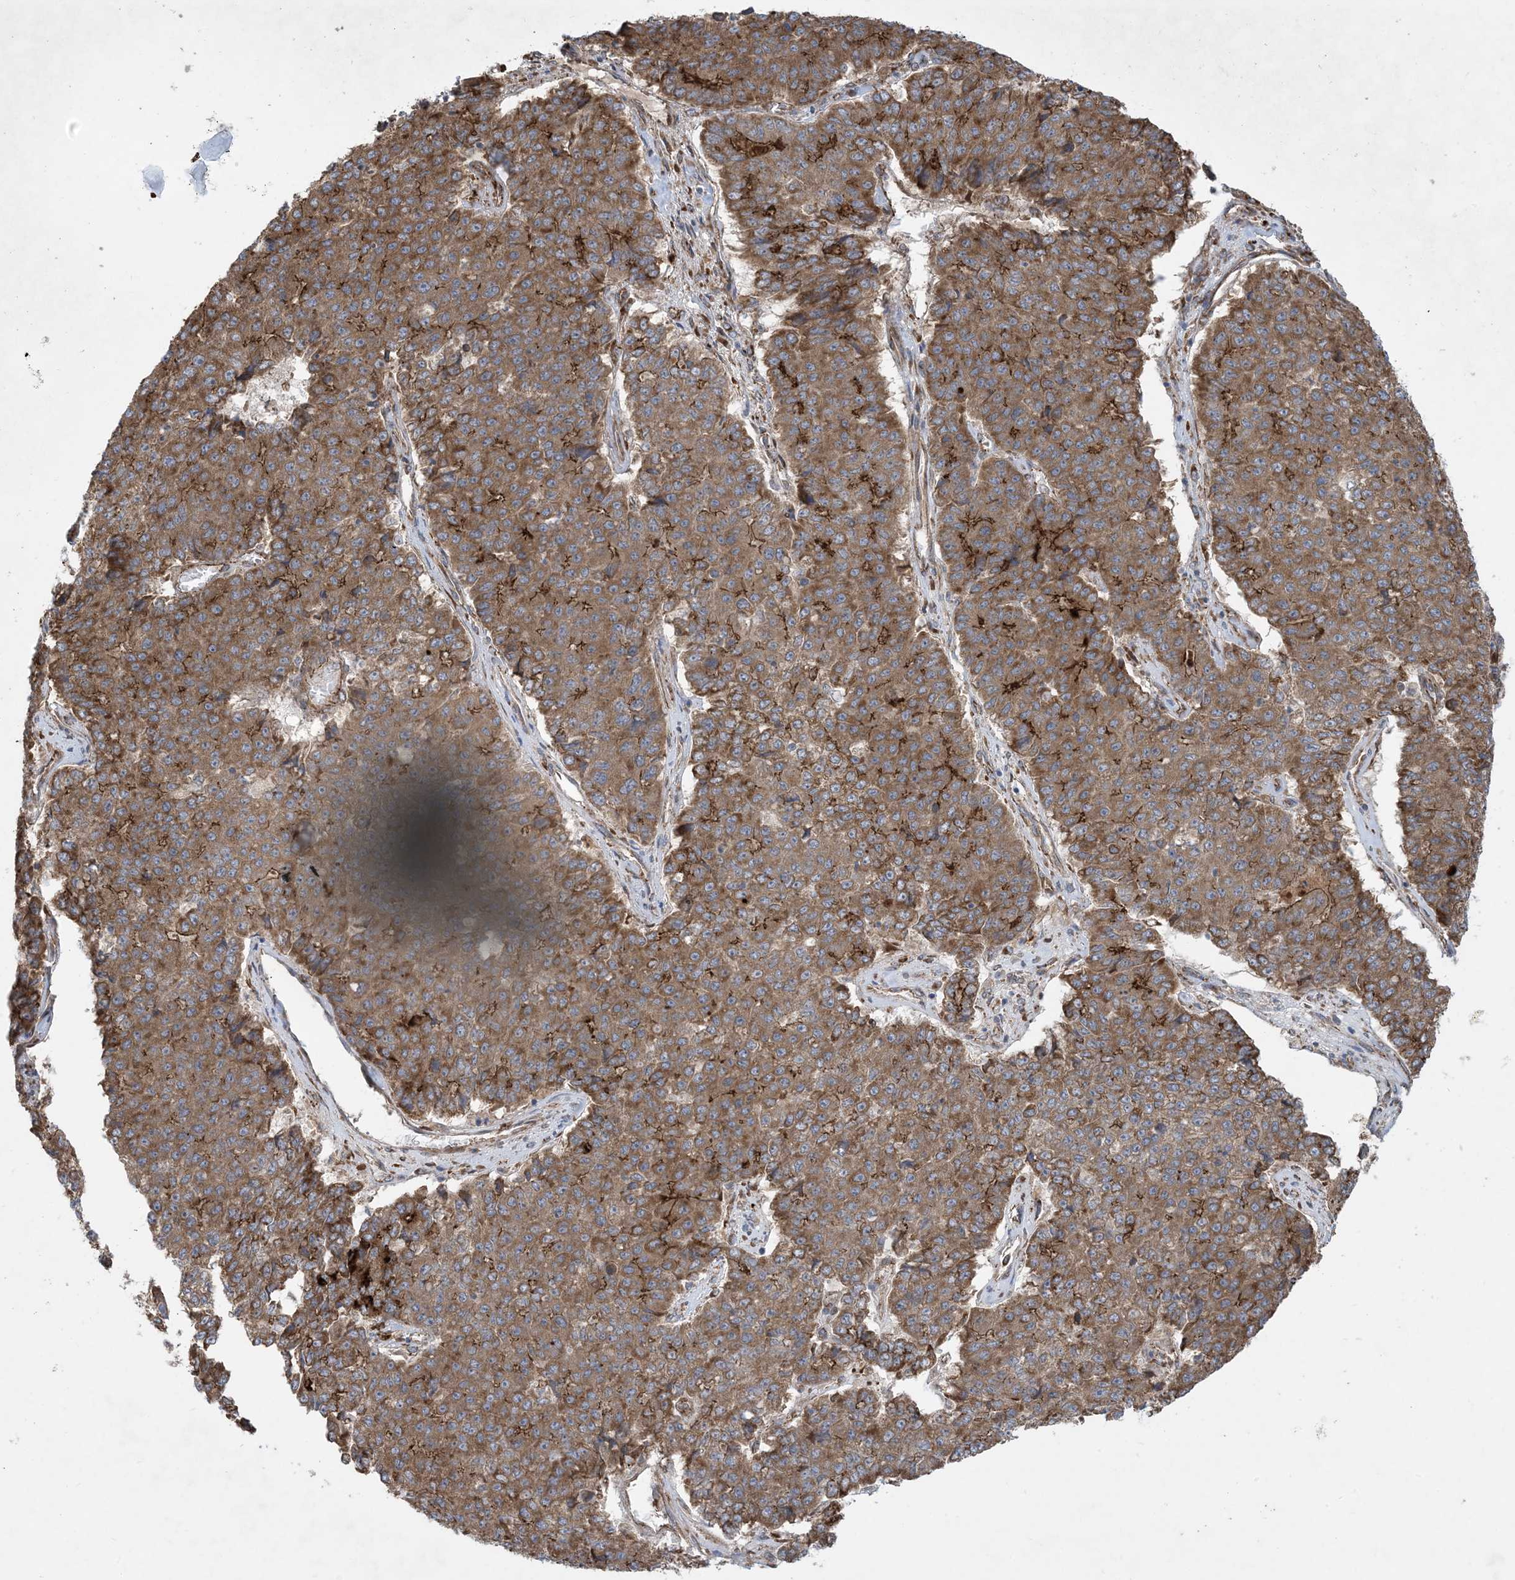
{"staining": {"intensity": "moderate", "quantity": ">75%", "location": "cytoplasmic/membranous"}, "tissue": "pancreatic cancer", "cell_type": "Tumor cells", "image_type": "cancer", "snomed": [{"axis": "morphology", "description": "Adenocarcinoma, NOS"}, {"axis": "topography", "description": "Pancreas"}], "caption": "Immunohistochemistry staining of pancreatic cancer (adenocarcinoma), which shows medium levels of moderate cytoplasmic/membranous expression in about >75% of tumor cells indicating moderate cytoplasmic/membranous protein staining. The staining was performed using DAB (3,3'-diaminobenzidine) (brown) for protein detection and nuclei were counterstained in hematoxylin (blue).", "gene": "OTOP1", "patient": {"sex": "male", "age": 50}}